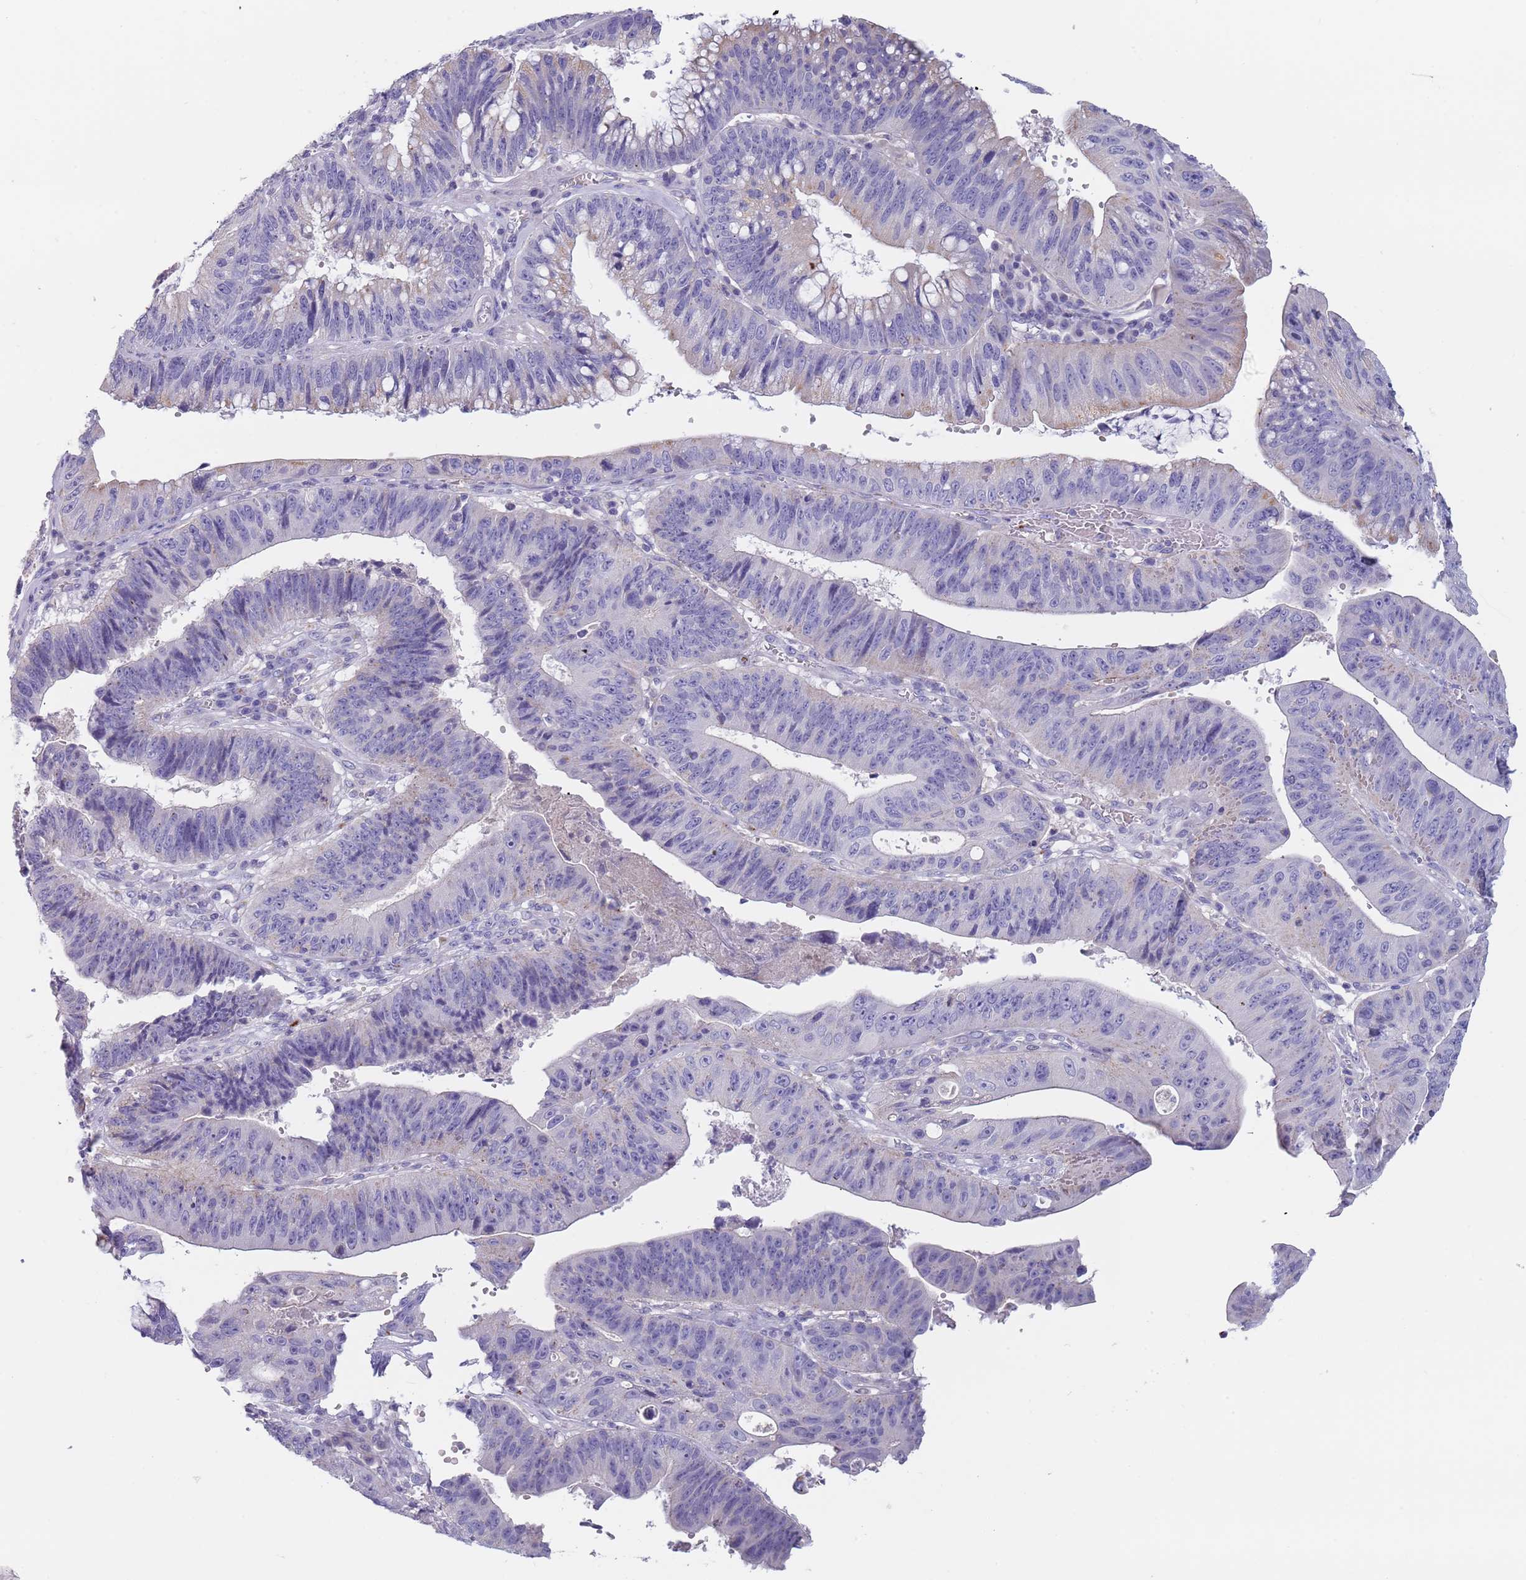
{"staining": {"intensity": "negative", "quantity": "none", "location": "none"}, "tissue": "stomach cancer", "cell_type": "Tumor cells", "image_type": "cancer", "snomed": [{"axis": "morphology", "description": "Adenocarcinoma, NOS"}, {"axis": "topography", "description": "Stomach"}], "caption": "An image of stomach cancer (adenocarcinoma) stained for a protein displays no brown staining in tumor cells.", "gene": "MAN1C1", "patient": {"sex": "male", "age": 59}}